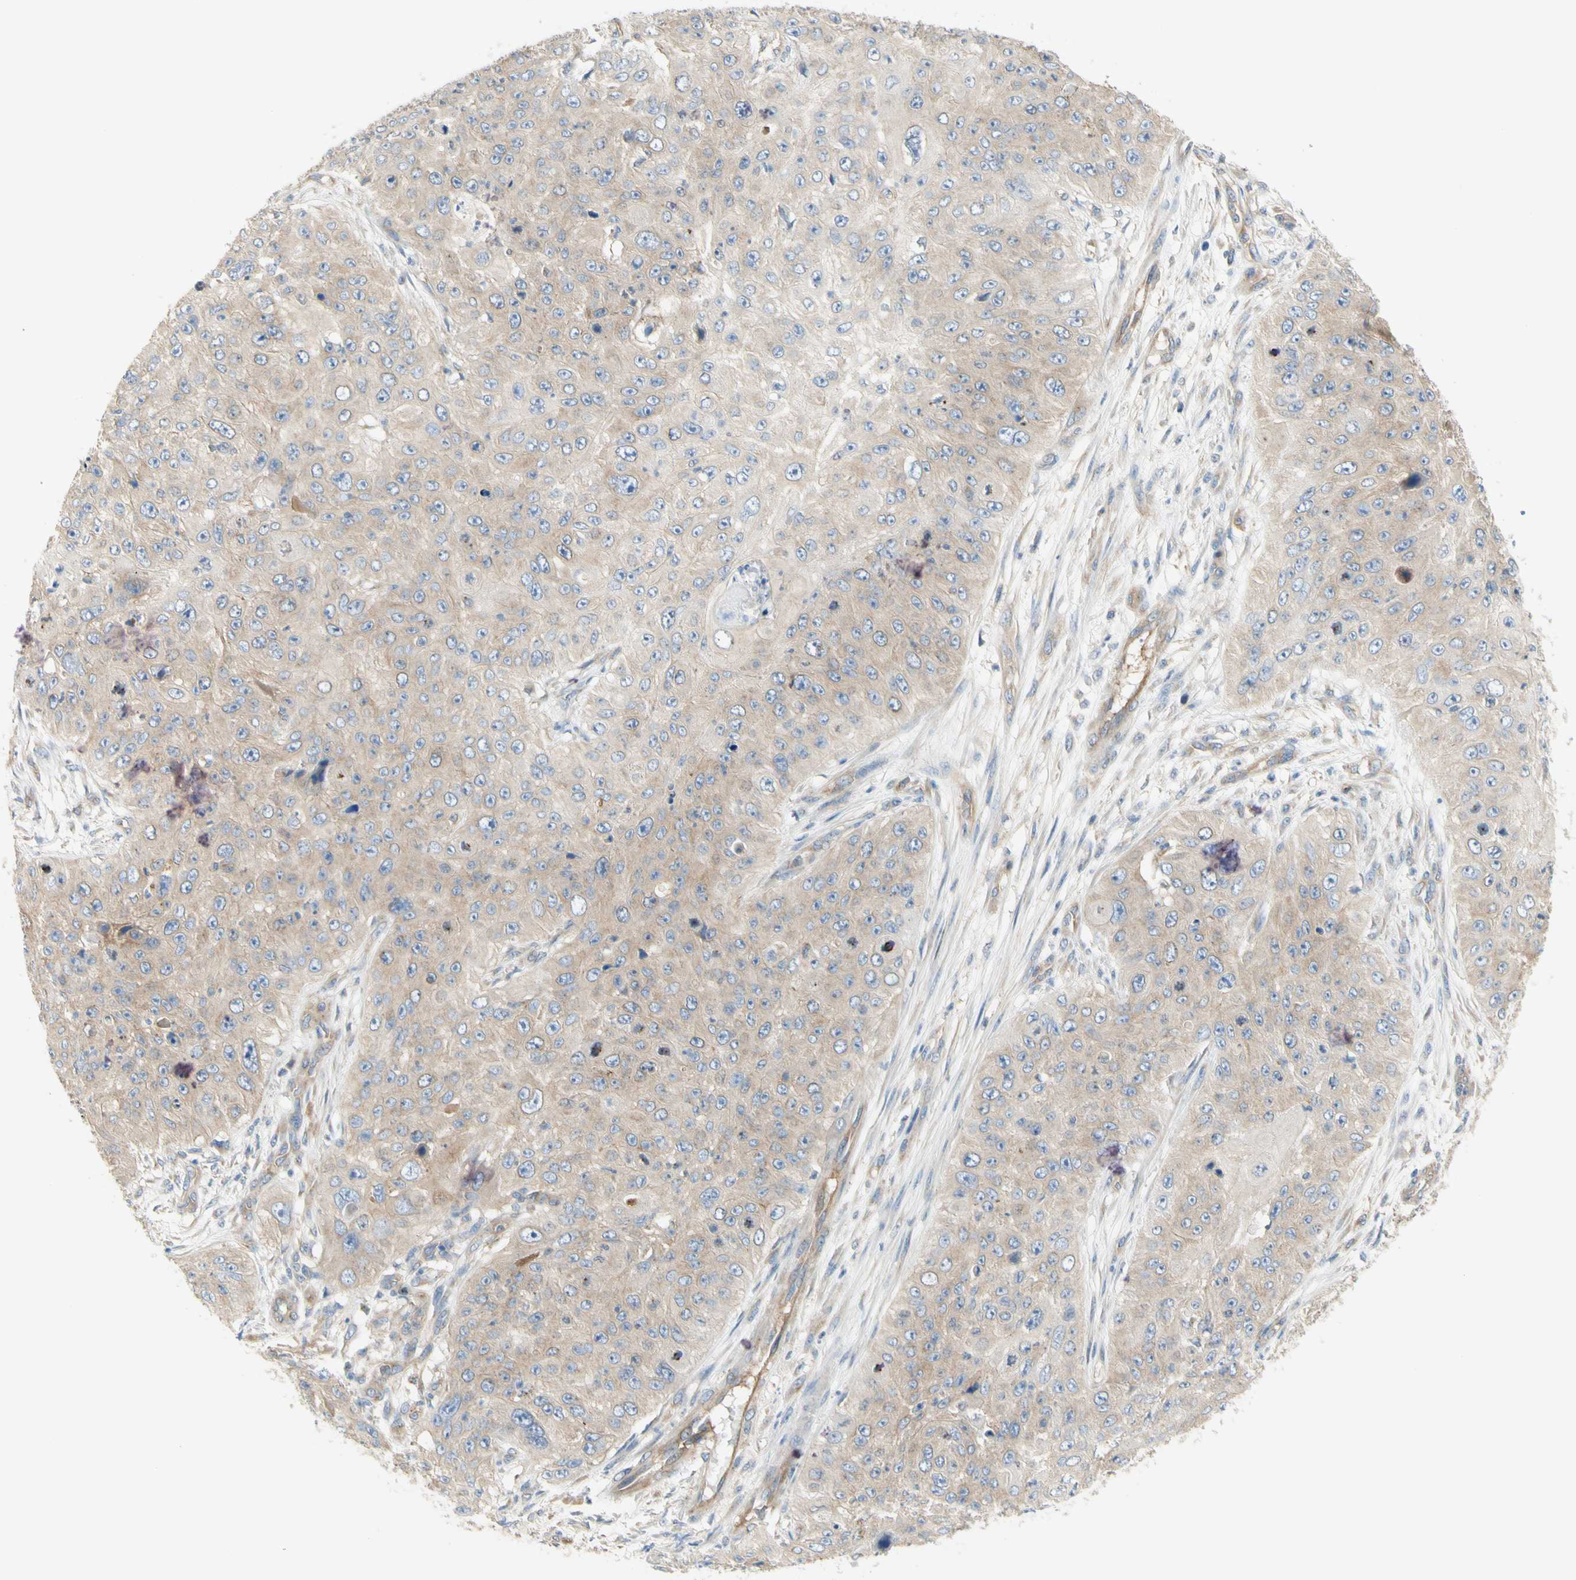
{"staining": {"intensity": "weak", "quantity": ">75%", "location": "cytoplasmic/membranous"}, "tissue": "skin cancer", "cell_type": "Tumor cells", "image_type": "cancer", "snomed": [{"axis": "morphology", "description": "Squamous cell carcinoma, NOS"}, {"axis": "topography", "description": "Skin"}], "caption": "Weak cytoplasmic/membranous protein expression is seen in about >75% of tumor cells in skin squamous cell carcinoma. (DAB IHC with brightfield microscopy, high magnification).", "gene": "DYNC1H1", "patient": {"sex": "female", "age": 80}}